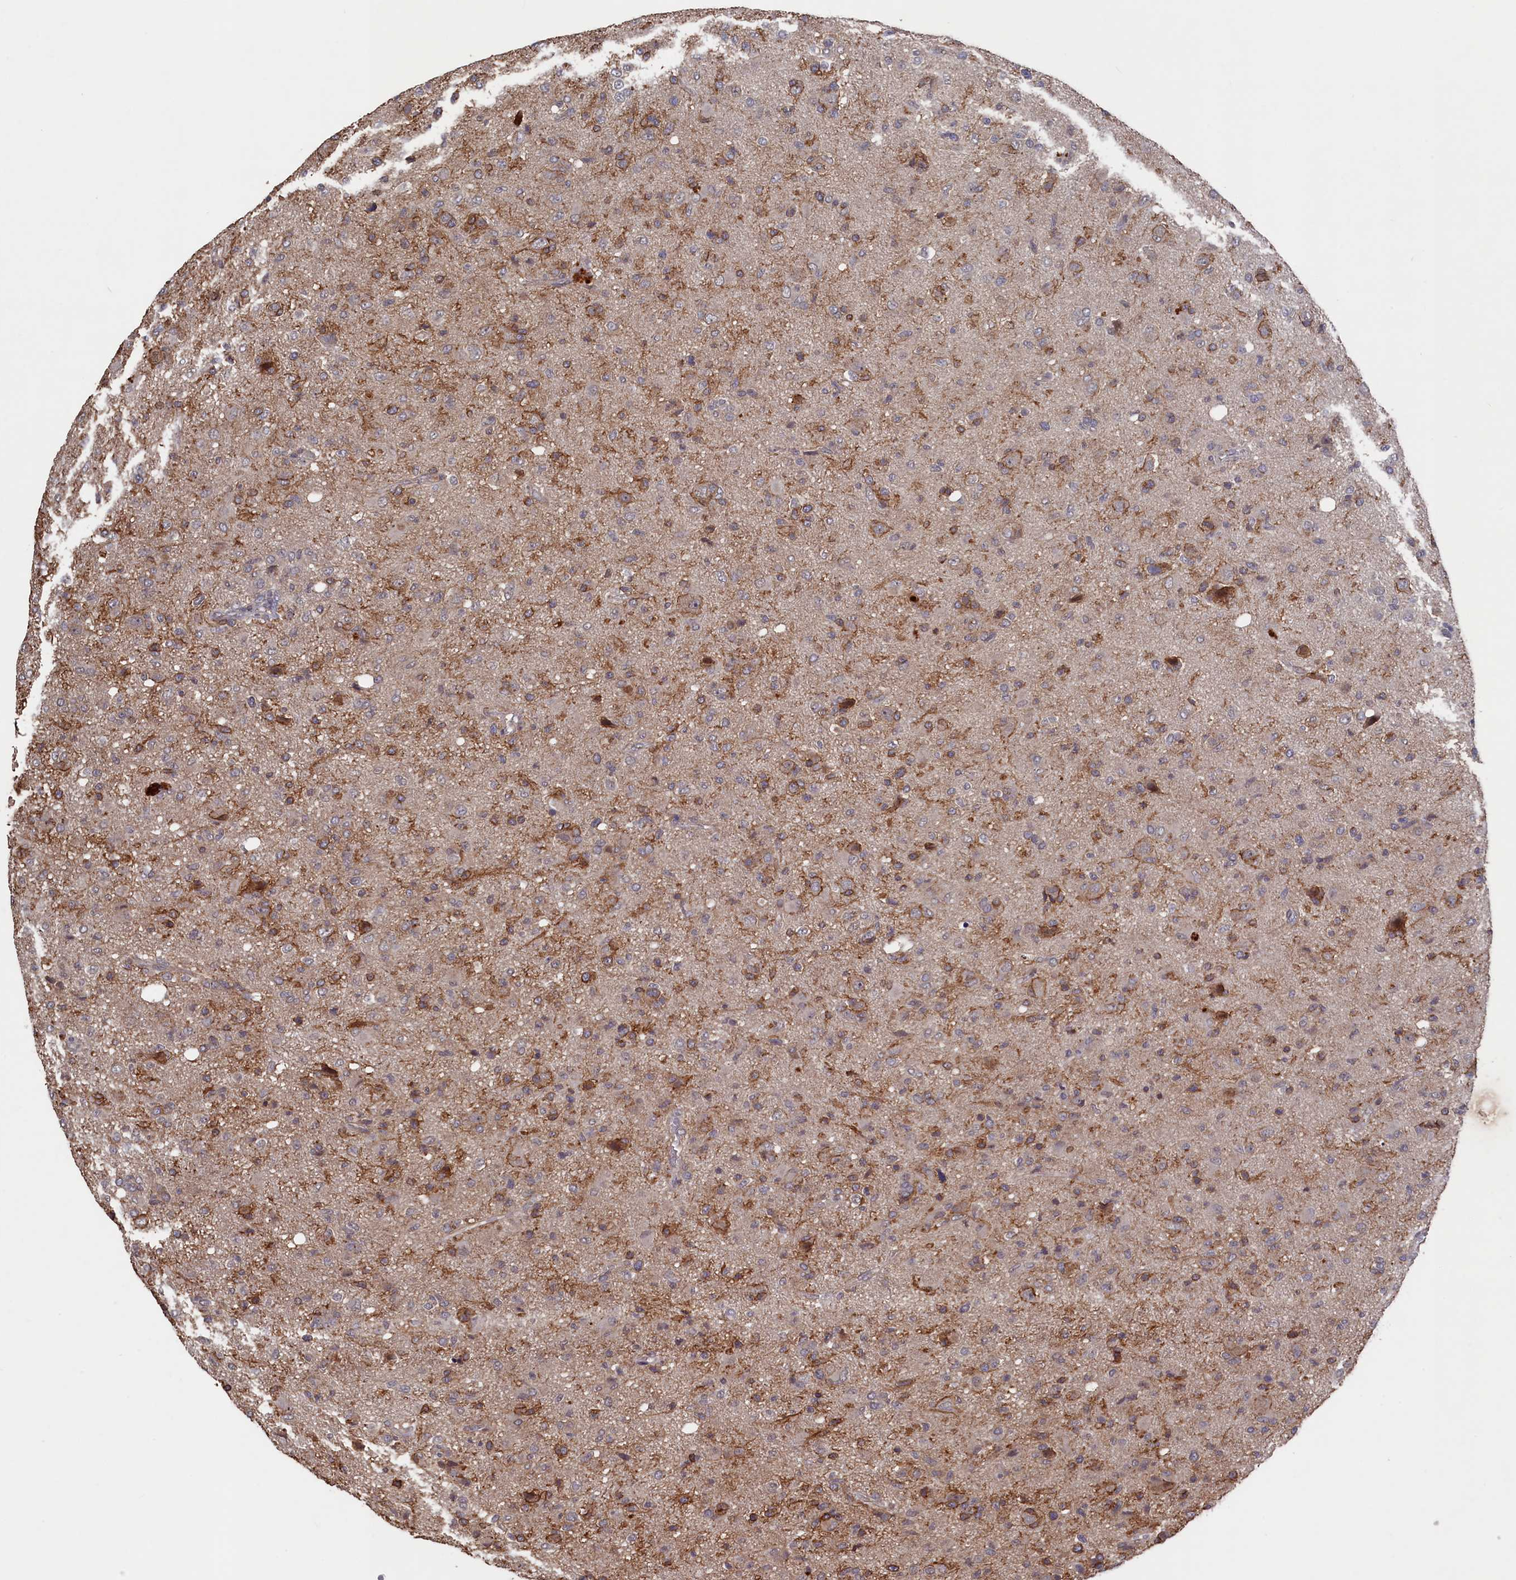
{"staining": {"intensity": "moderate", "quantity": "<25%", "location": "cytoplasmic/membranous"}, "tissue": "glioma", "cell_type": "Tumor cells", "image_type": "cancer", "snomed": [{"axis": "morphology", "description": "Glioma, malignant, High grade"}, {"axis": "topography", "description": "Brain"}], "caption": "IHC micrograph of high-grade glioma (malignant) stained for a protein (brown), which shows low levels of moderate cytoplasmic/membranous positivity in about <25% of tumor cells.", "gene": "TMC5", "patient": {"sex": "female", "age": 57}}